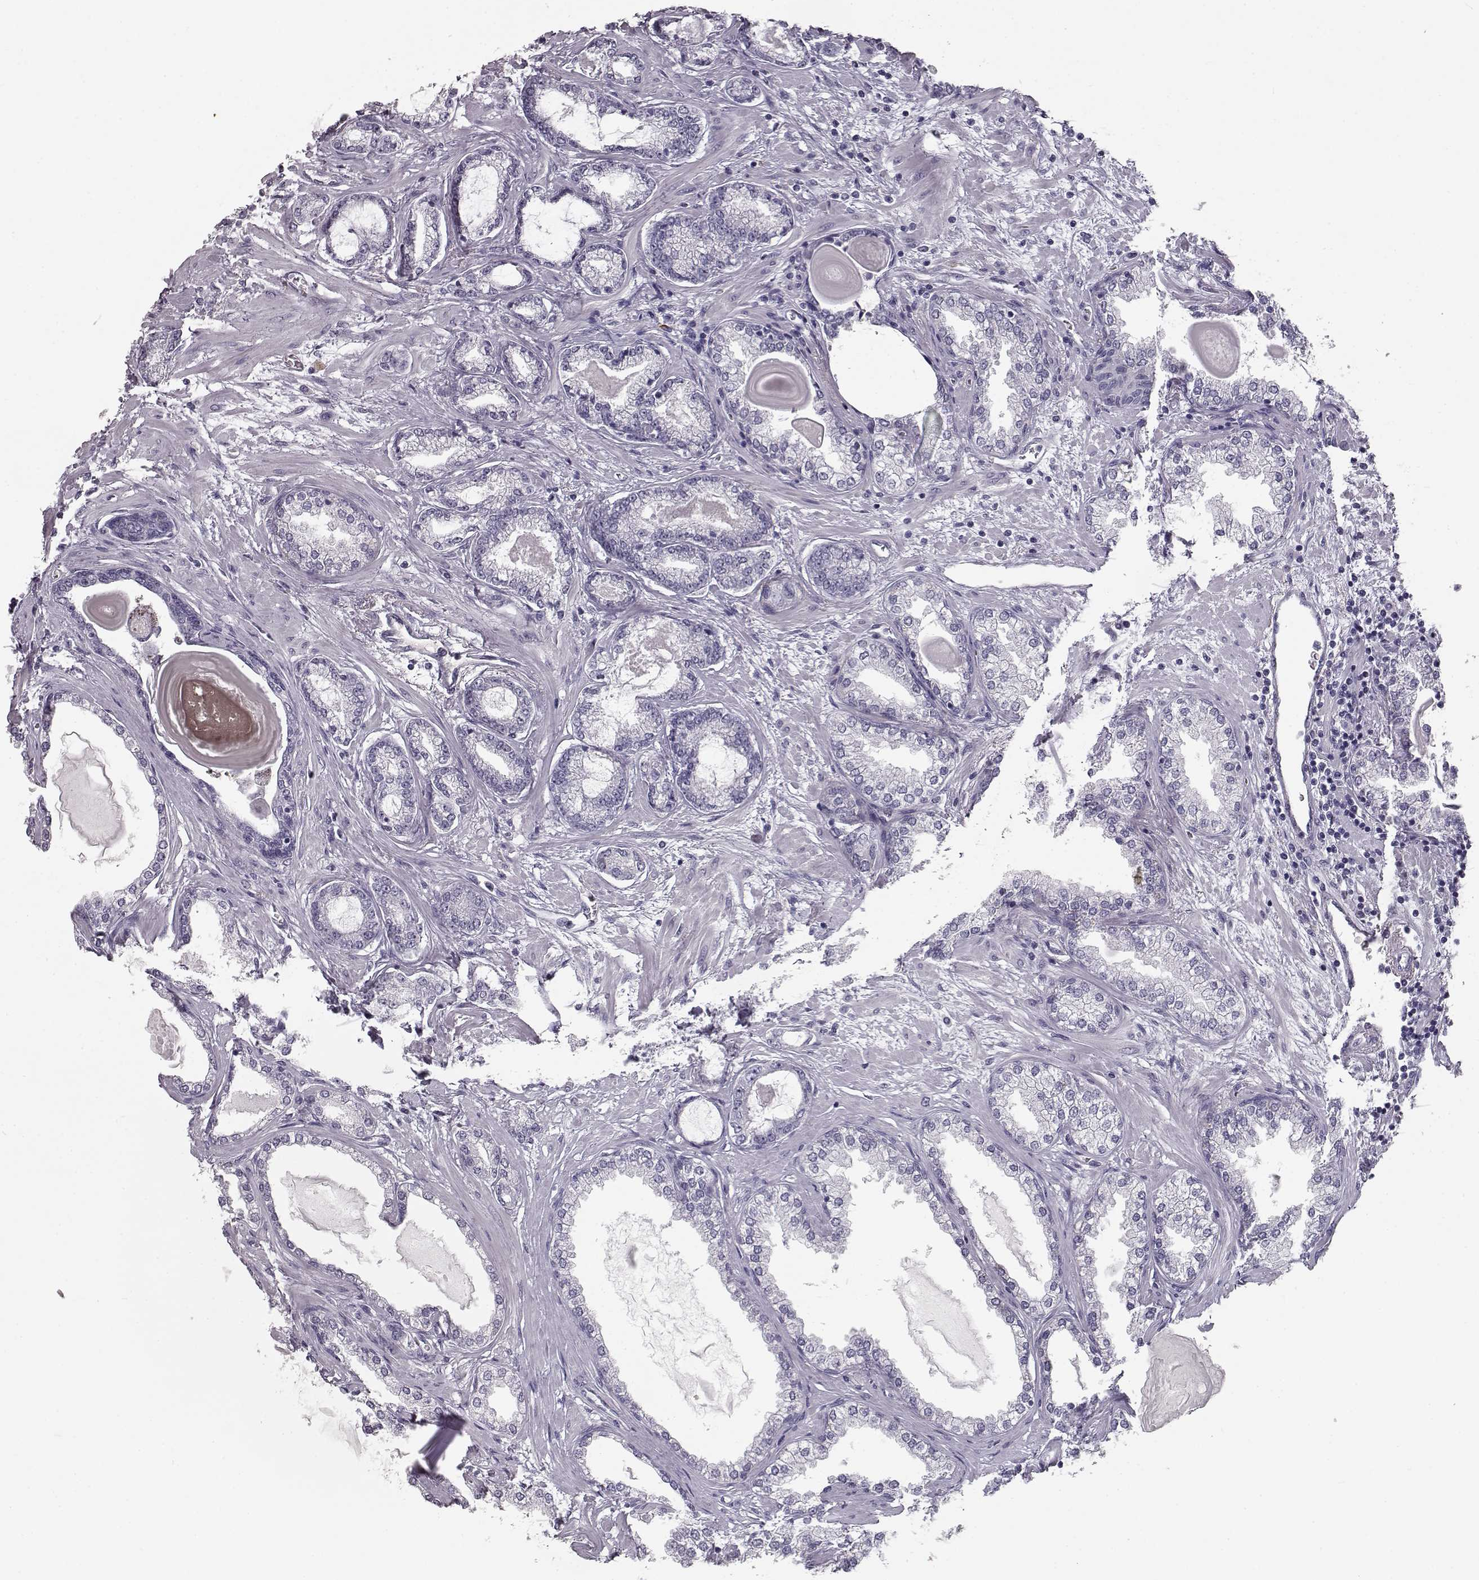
{"staining": {"intensity": "negative", "quantity": "none", "location": "none"}, "tissue": "prostate cancer", "cell_type": "Tumor cells", "image_type": "cancer", "snomed": [{"axis": "morphology", "description": "Normal tissue, NOS"}, {"axis": "morphology", "description": "Adenocarcinoma, High grade"}, {"axis": "topography", "description": "Prostate"}], "caption": "Prostate cancer was stained to show a protein in brown. There is no significant positivity in tumor cells. (DAB IHC, high magnification).", "gene": "CCL19", "patient": {"sex": "male", "age": 83}}